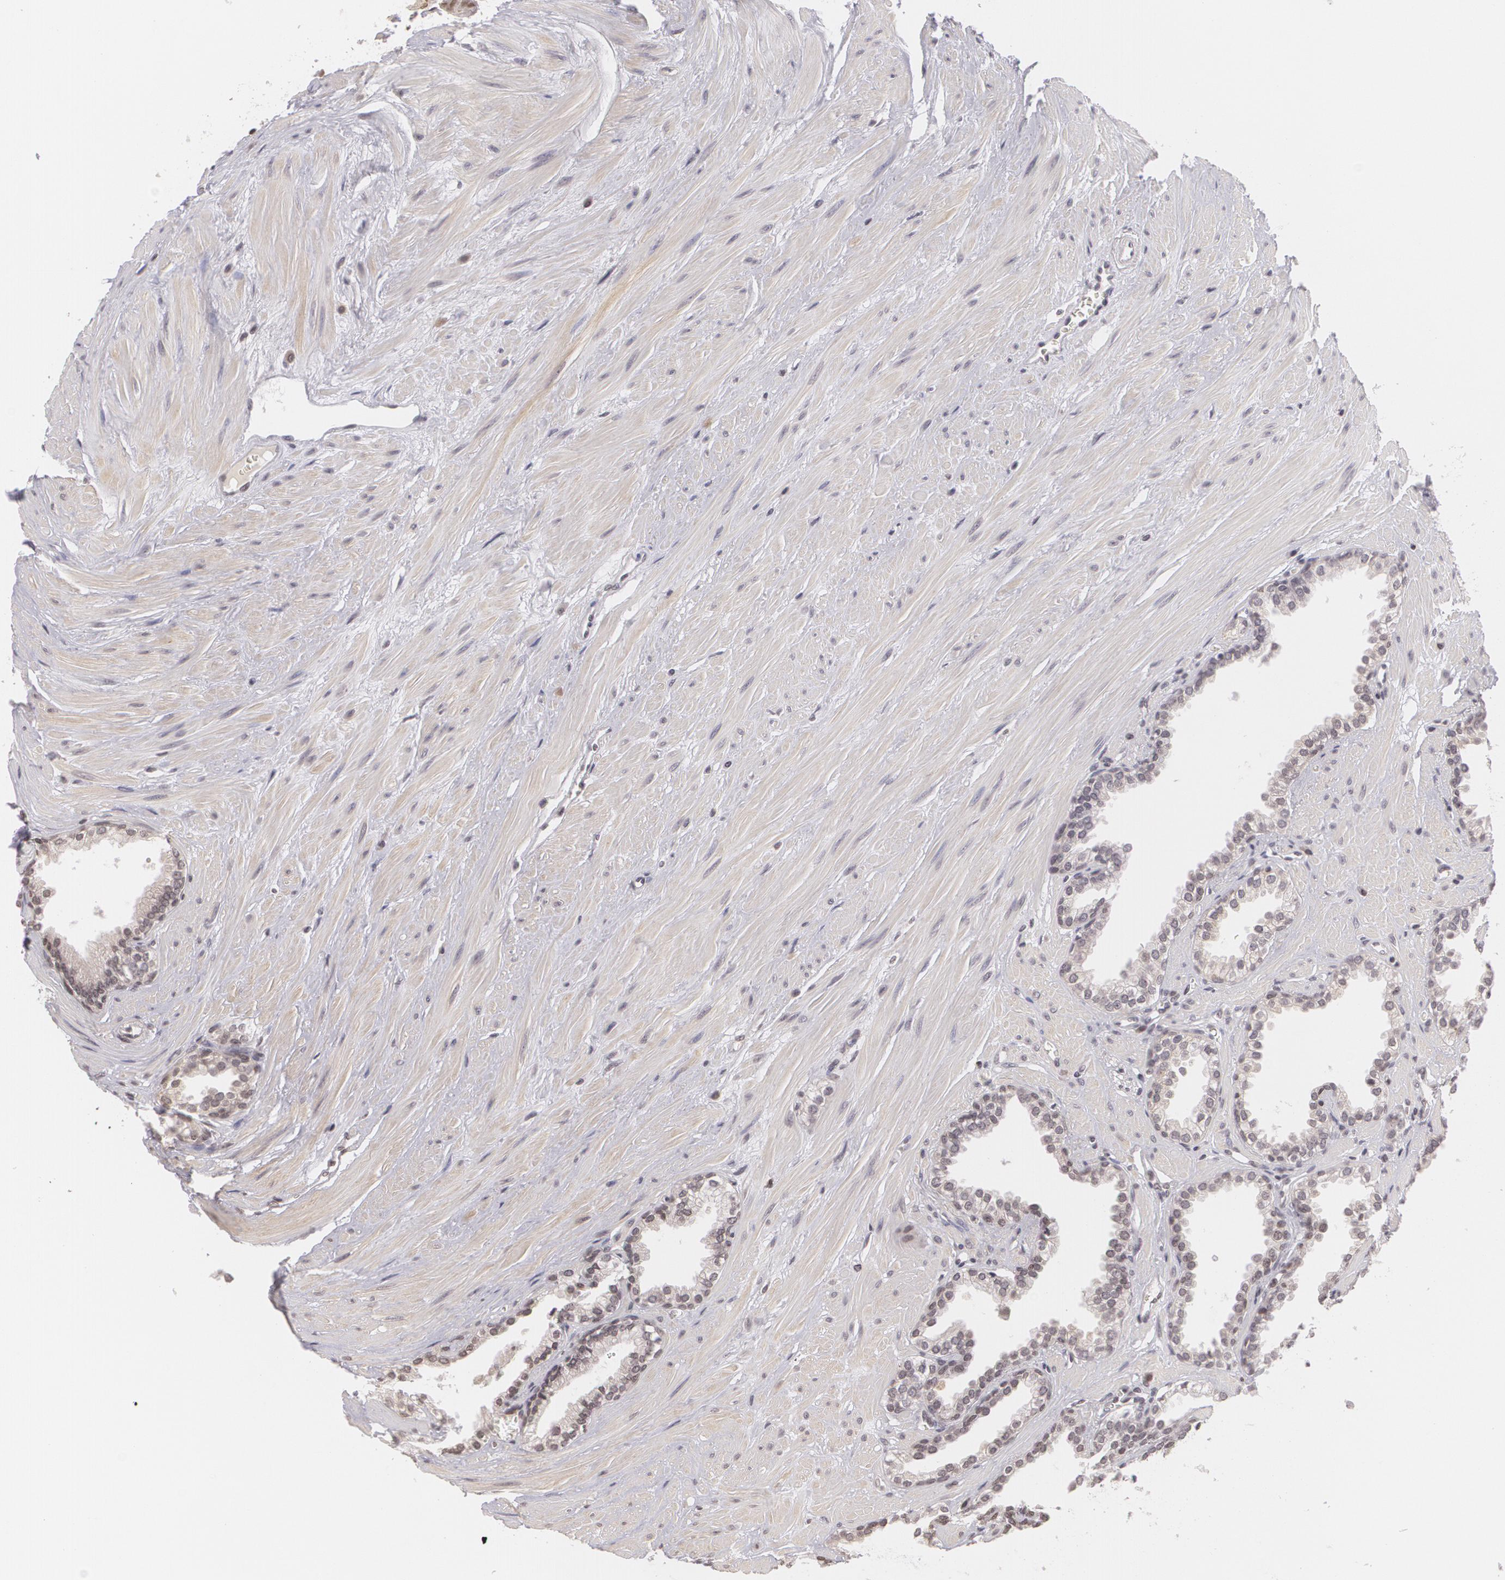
{"staining": {"intensity": "moderate", "quantity": "<25%", "location": "cytoplasmic/membranous"}, "tissue": "prostate", "cell_type": "Glandular cells", "image_type": "normal", "snomed": [{"axis": "morphology", "description": "Normal tissue, NOS"}, {"axis": "topography", "description": "Prostate"}], "caption": "This histopathology image displays unremarkable prostate stained with IHC to label a protein in brown. The cytoplasmic/membranous of glandular cells show moderate positivity for the protein. Nuclei are counter-stained blue.", "gene": "MUC1", "patient": {"sex": "male", "age": 64}}